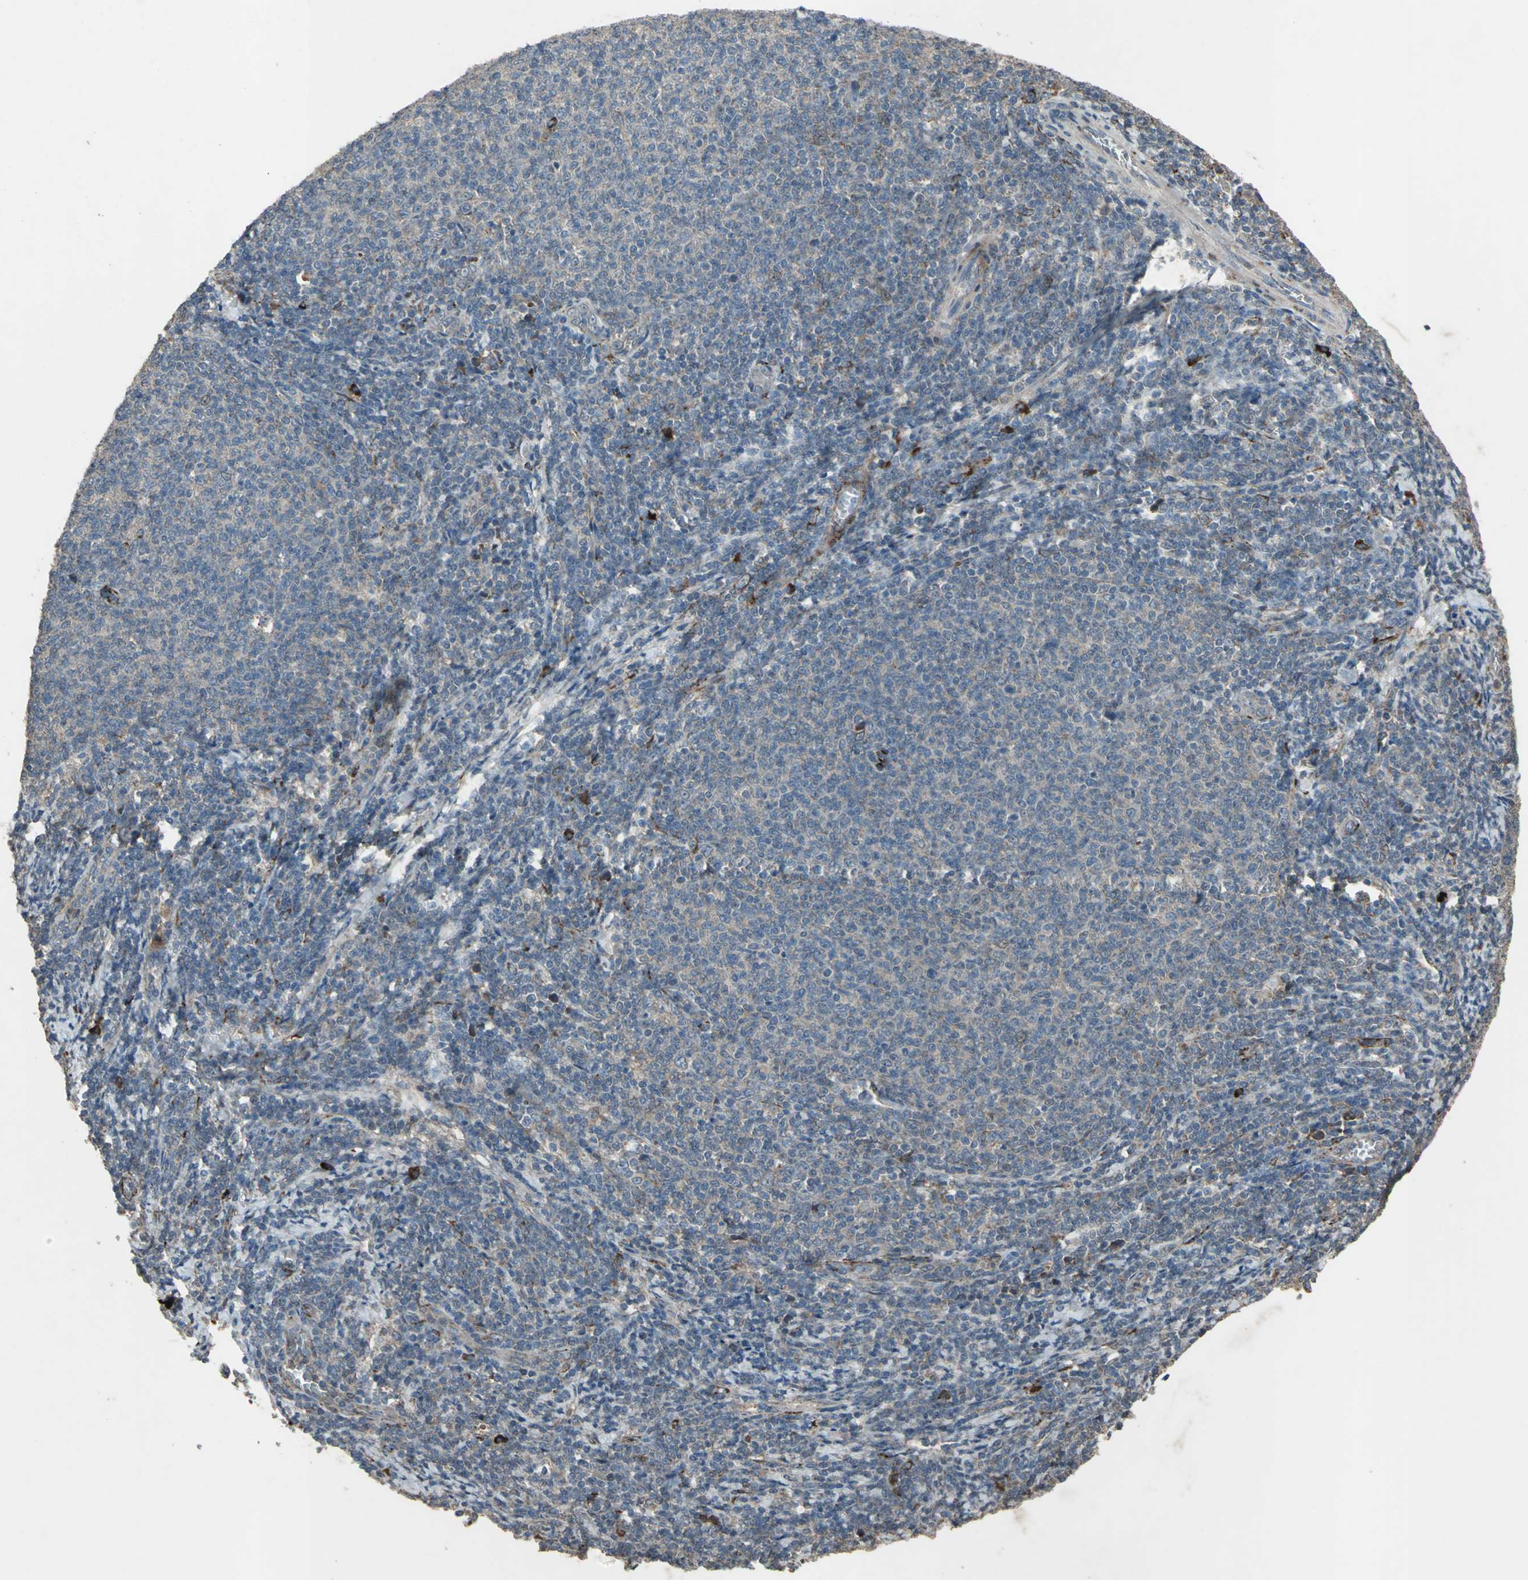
{"staining": {"intensity": "weak", "quantity": "25%-75%", "location": "cytoplasmic/membranous"}, "tissue": "lymphoma", "cell_type": "Tumor cells", "image_type": "cancer", "snomed": [{"axis": "morphology", "description": "Malignant lymphoma, non-Hodgkin's type, Low grade"}, {"axis": "topography", "description": "Lymph node"}], "caption": "This micrograph reveals immunohistochemistry (IHC) staining of low-grade malignant lymphoma, non-Hodgkin's type, with low weak cytoplasmic/membranous expression in about 25%-75% of tumor cells.", "gene": "SEPTIN4", "patient": {"sex": "male", "age": 66}}